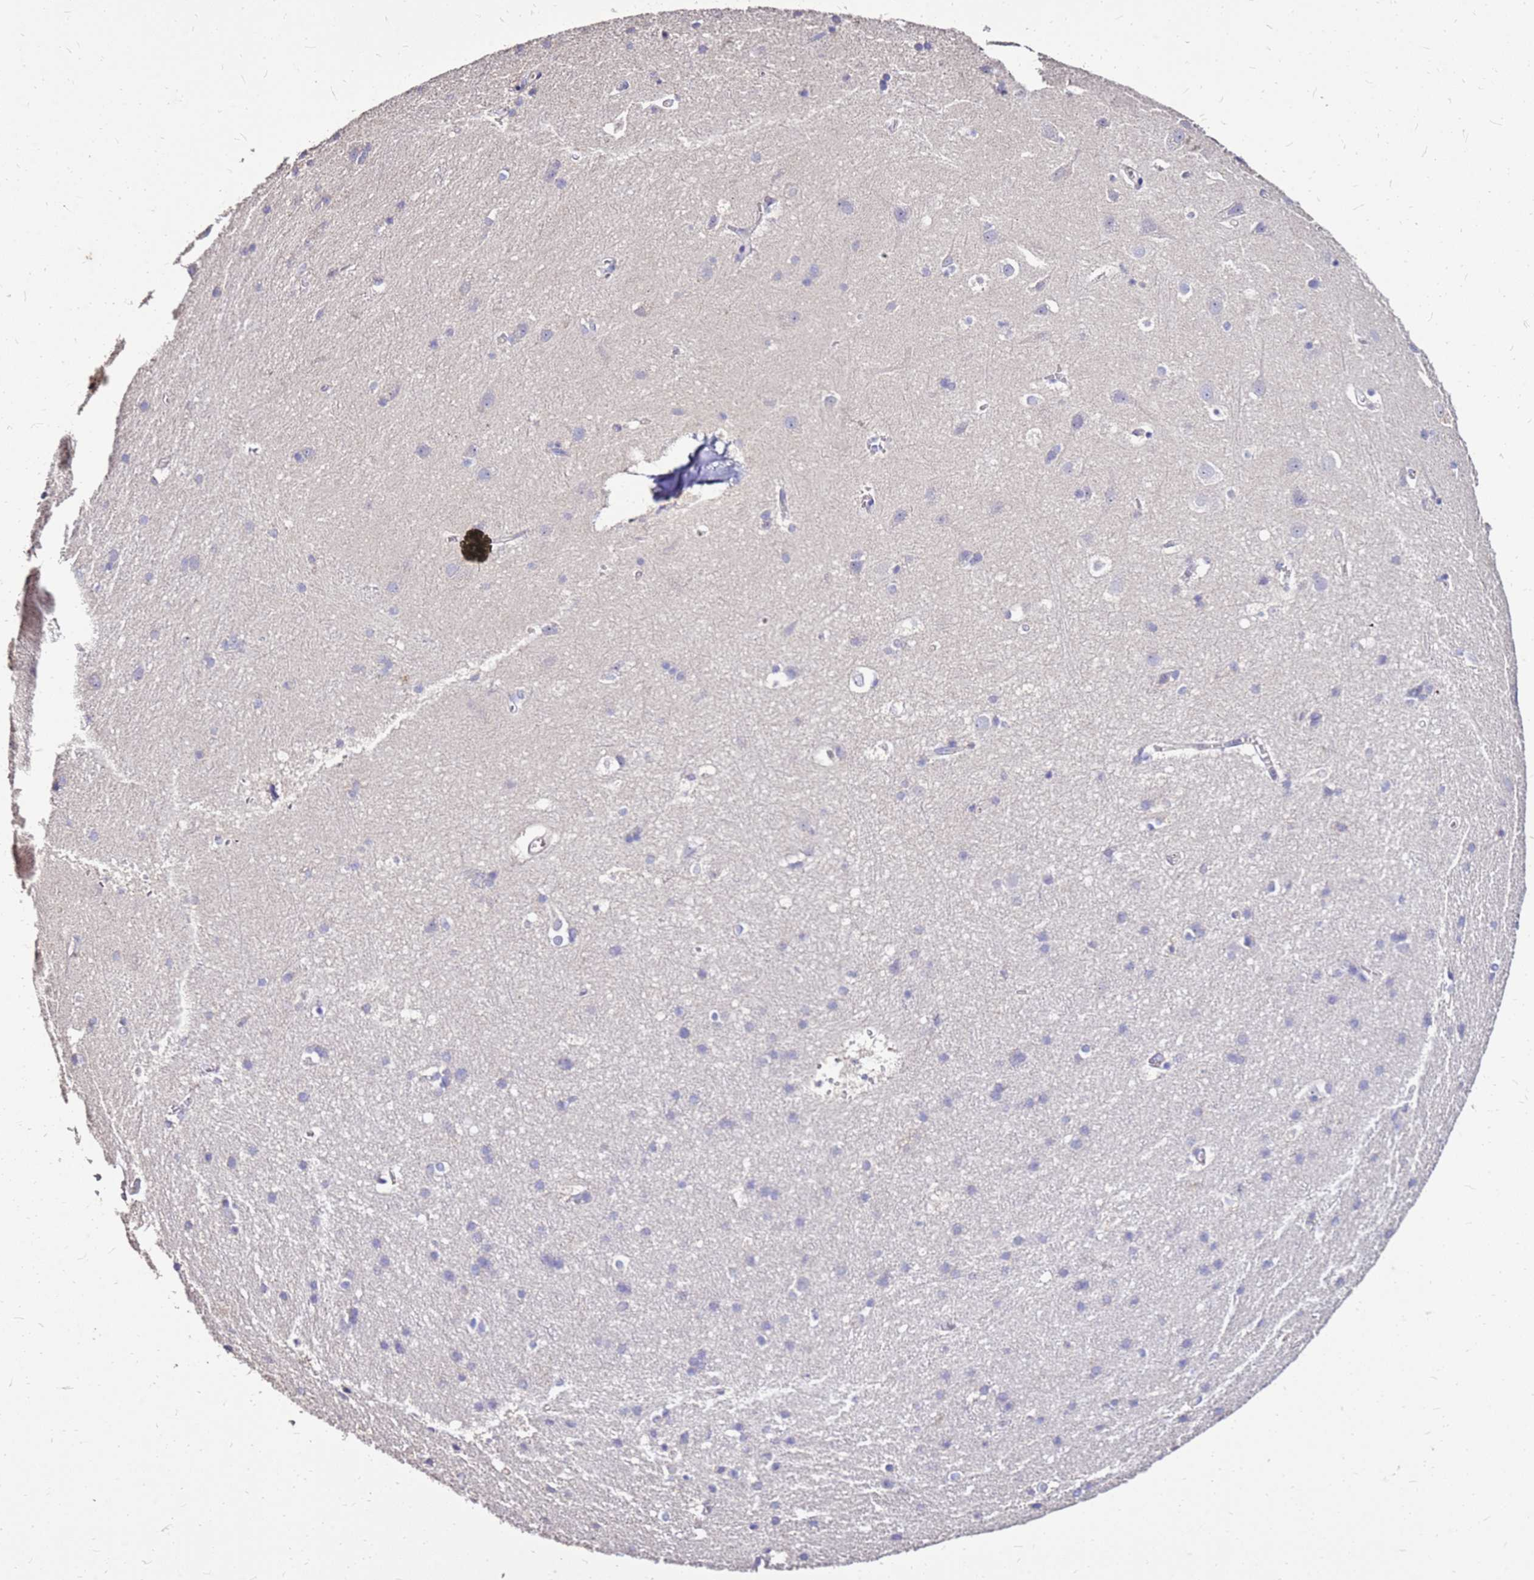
{"staining": {"intensity": "negative", "quantity": "none", "location": "none"}, "tissue": "cerebral cortex", "cell_type": "Endothelial cells", "image_type": "normal", "snomed": [{"axis": "morphology", "description": "Normal tissue, NOS"}, {"axis": "topography", "description": "Cerebral cortex"}], "caption": "IHC micrograph of benign cerebral cortex: cerebral cortex stained with DAB demonstrates no significant protein expression in endothelial cells.", "gene": "EXD3", "patient": {"sex": "male", "age": 54}}